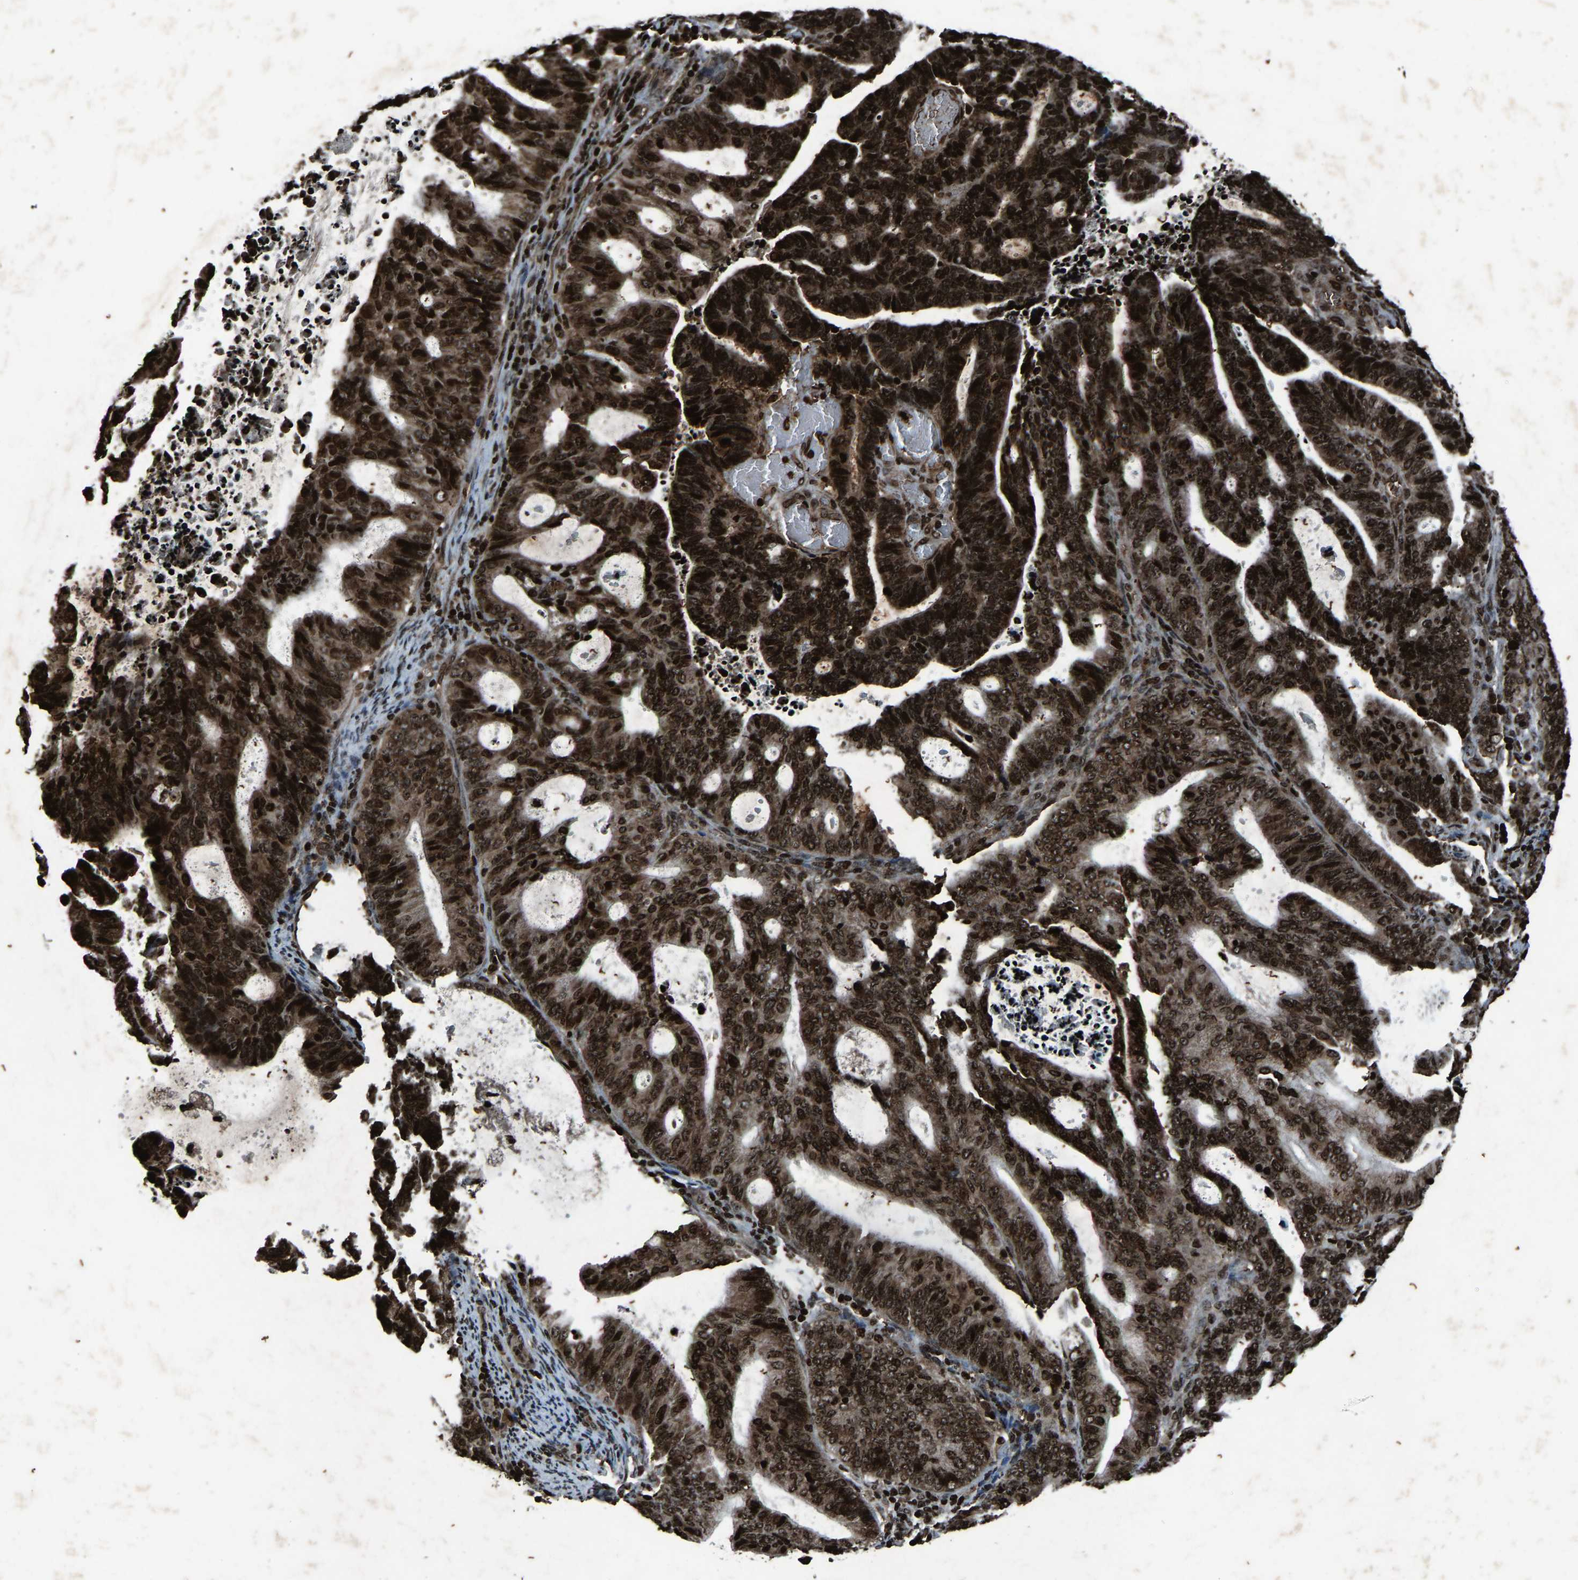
{"staining": {"intensity": "strong", "quantity": ">75%", "location": "cytoplasmic/membranous,nuclear"}, "tissue": "endometrial cancer", "cell_type": "Tumor cells", "image_type": "cancer", "snomed": [{"axis": "morphology", "description": "Adenocarcinoma, NOS"}, {"axis": "topography", "description": "Uterus"}], "caption": "Endometrial adenocarcinoma was stained to show a protein in brown. There is high levels of strong cytoplasmic/membranous and nuclear positivity in about >75% of tumor cells.", "gene": "H4C1", "patient": {"sex": "female", "age": 83}}